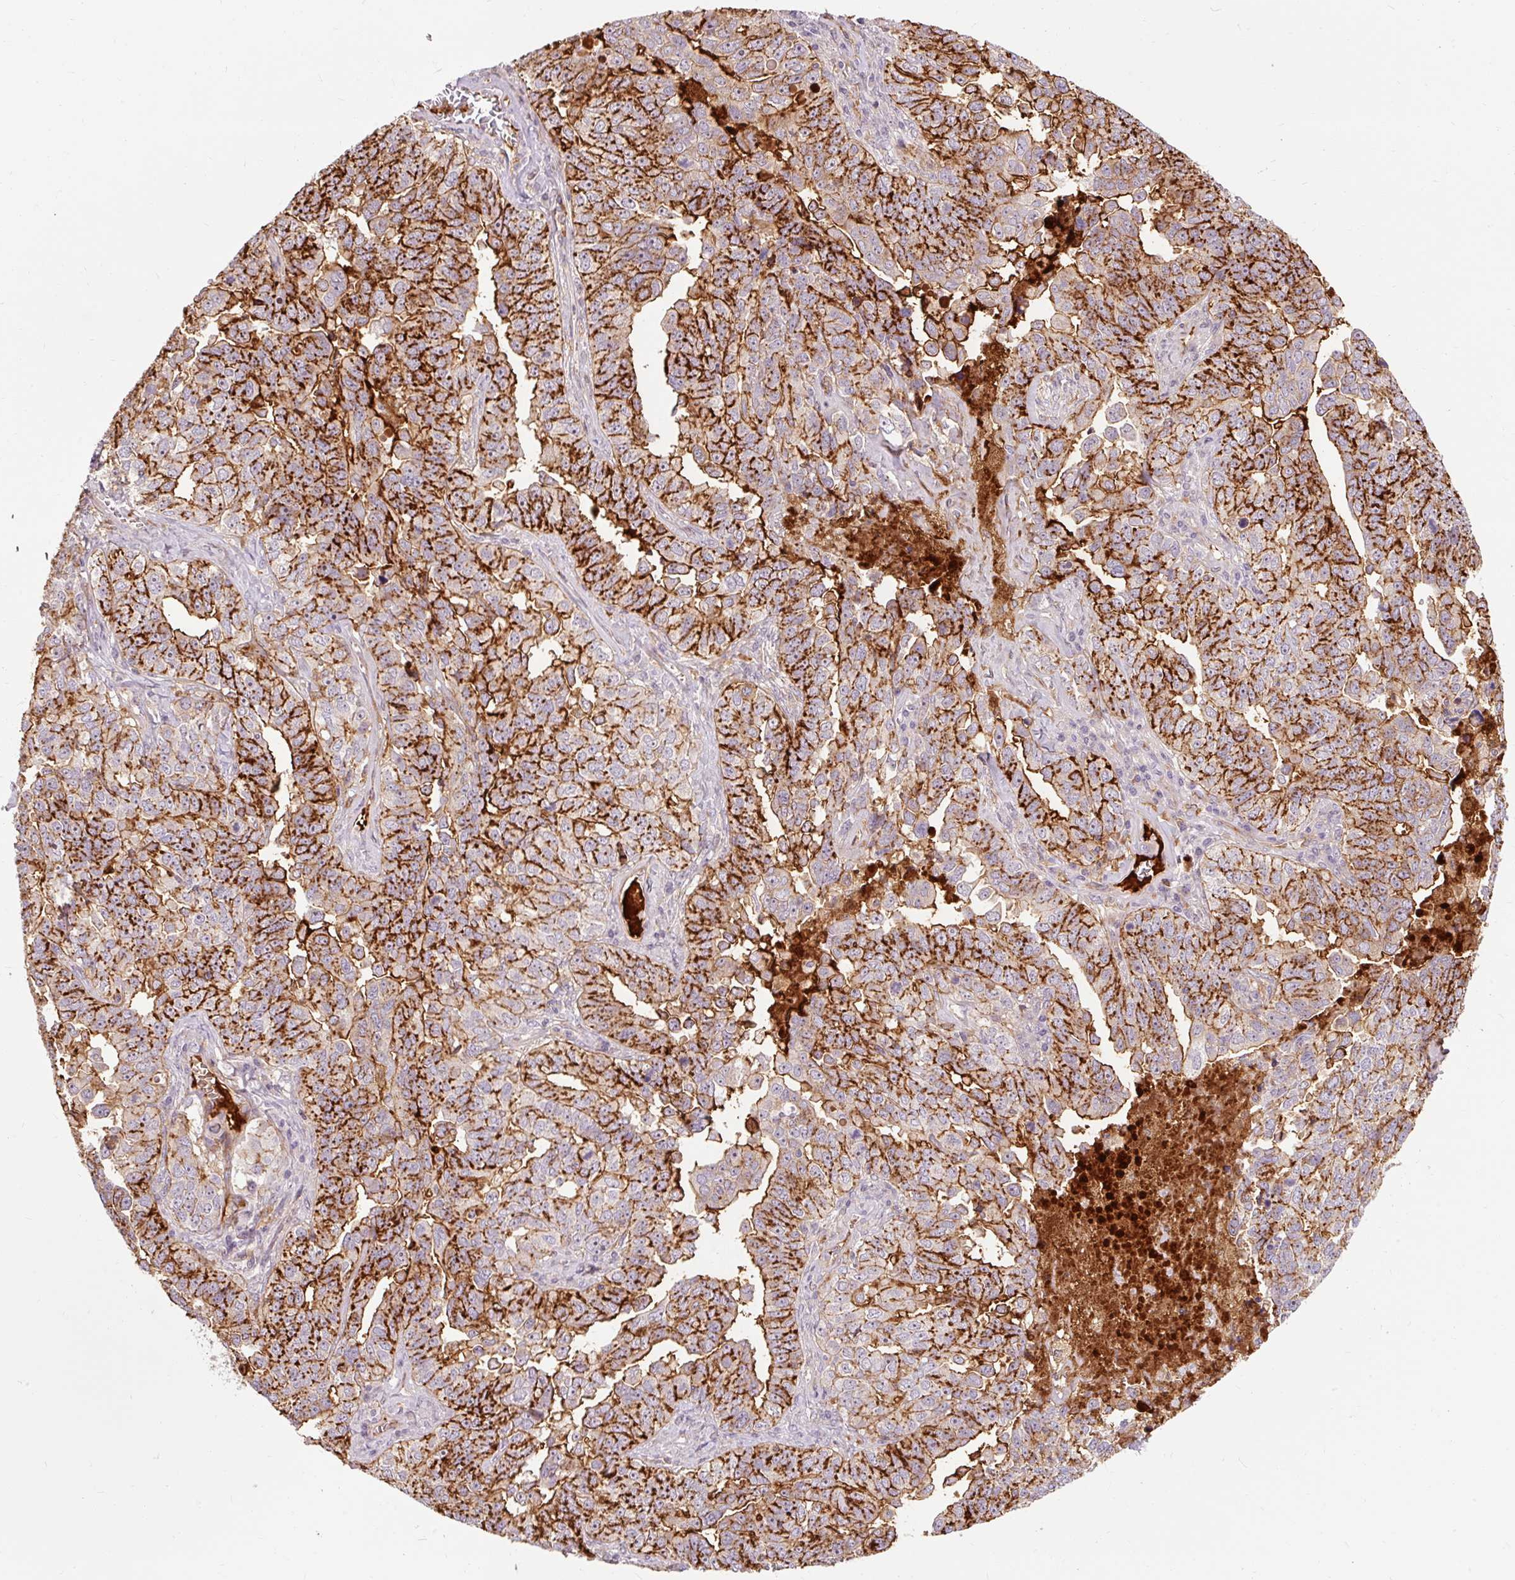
{"staining": {"intensity": "strong", "quantity": ">75%", "location": "cytoplasmic/membranous"}, "tissue": "ovarian cancer", "cell_type": "Tumor cells", "image_type": "cancer", "snomed": [{"axis": "morphology", "description": "Carcinoma, endometroid"}, {"axis": "topography", "description": "Ovary"}], "caption": "An image showing strong cytoplasmic/membranous expression in approximately >75% of tumor cells in ovarian cancer, as visualized by brown immunohistochemical staining.", "gene": "CEBPZ", "patient": {"sex": "female", "age": 62}}